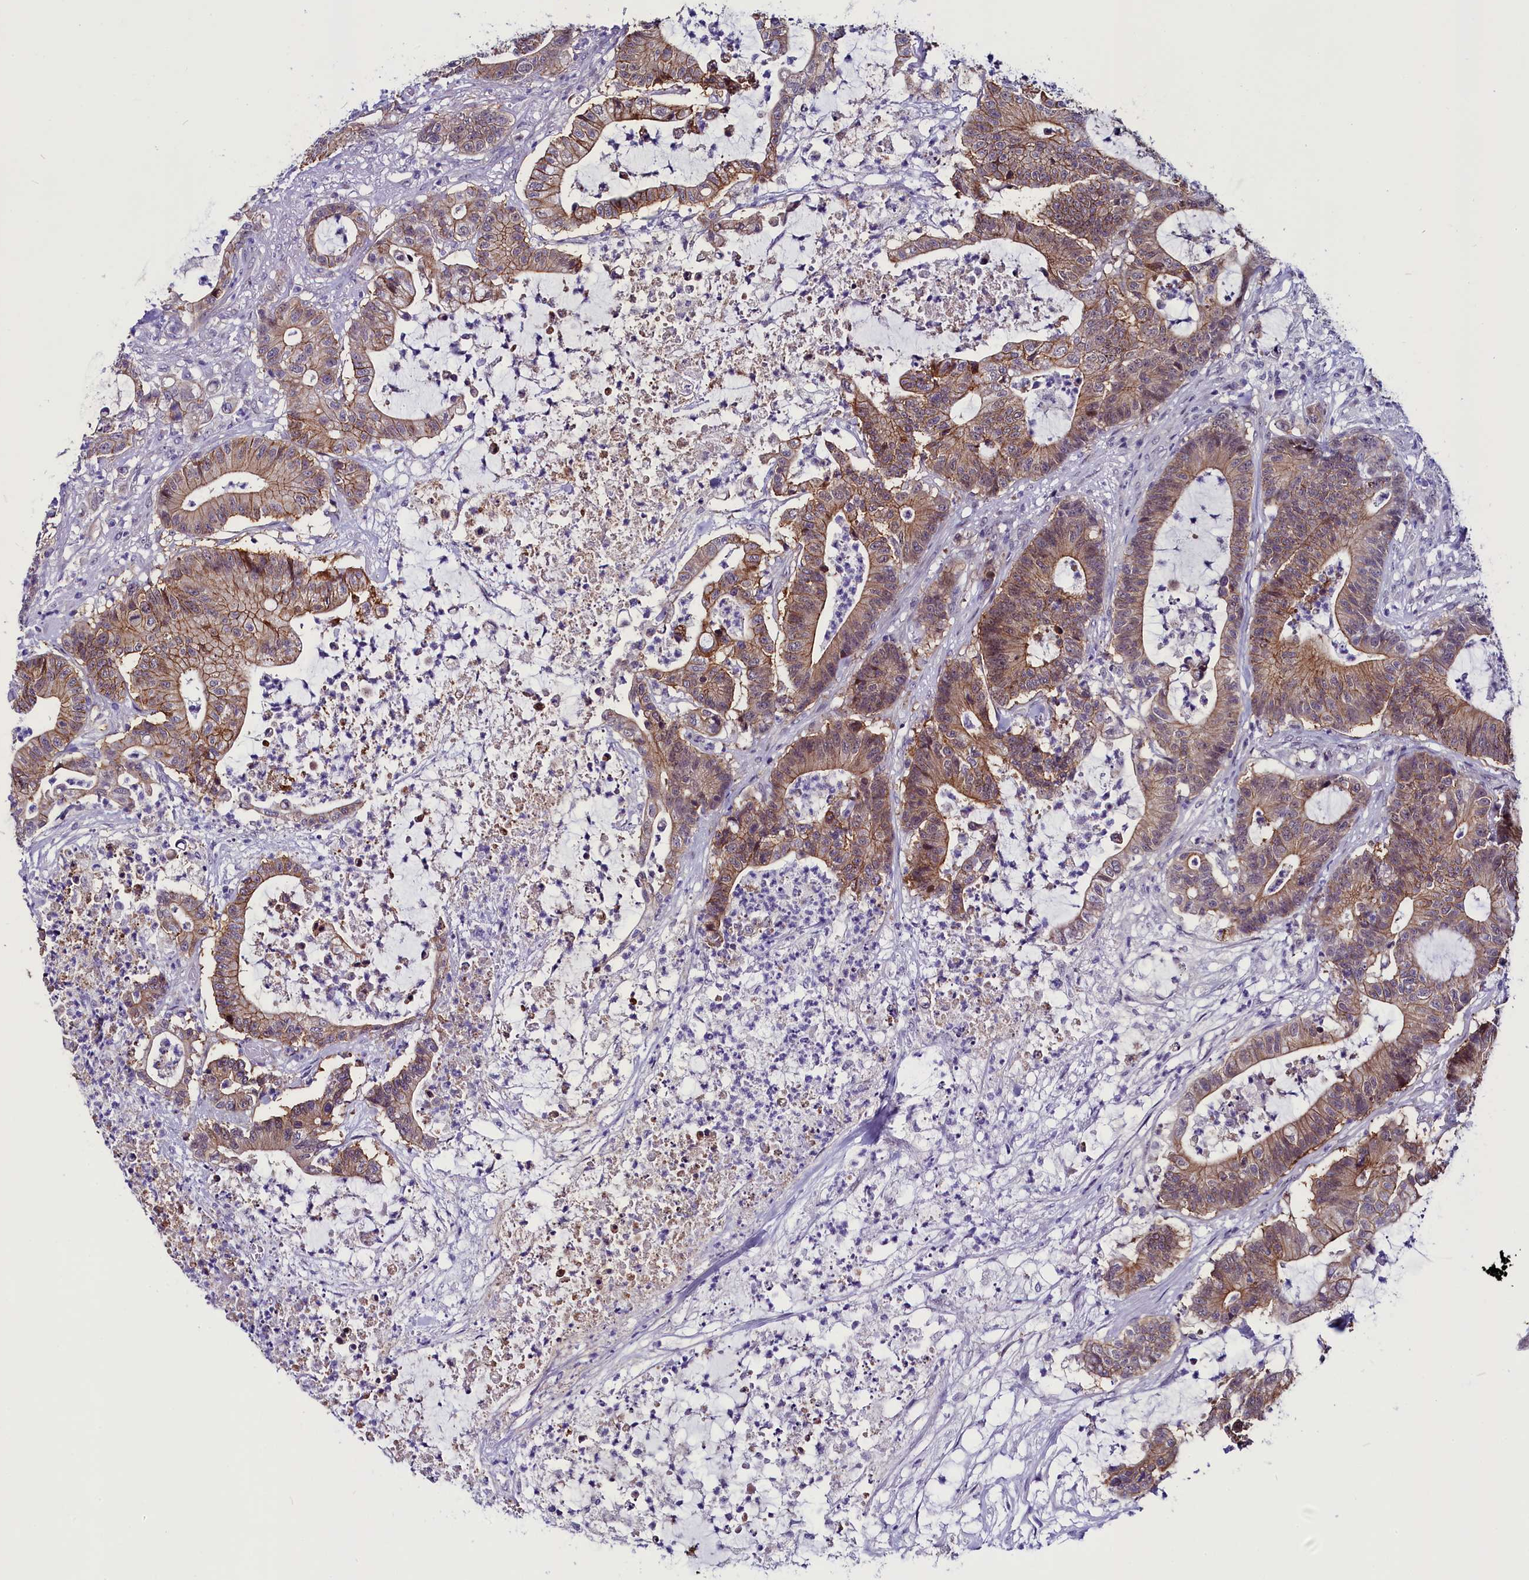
{"staining": {"intensity": "moderate", "quantity": ">75%", "location": "cytoplasmic/membranous"}, "tissue": "colorectal cancer", "cell_type": "Tumor cells", "image_type": "cancer", "snomed": [{"axis": "morphology", "description": "Adenocarcinoma, NOS"}, {"axis": "topography", "description": "Colon"}], "caption": "The immunohistochemical stain highlights moderate cytoplasmic/membranous positivity in tumor cells of colorectal cancer (adenocarcinoma) tissue.", "gene": "CCDC106", "patient": {"sex": "female", "age": 84}}